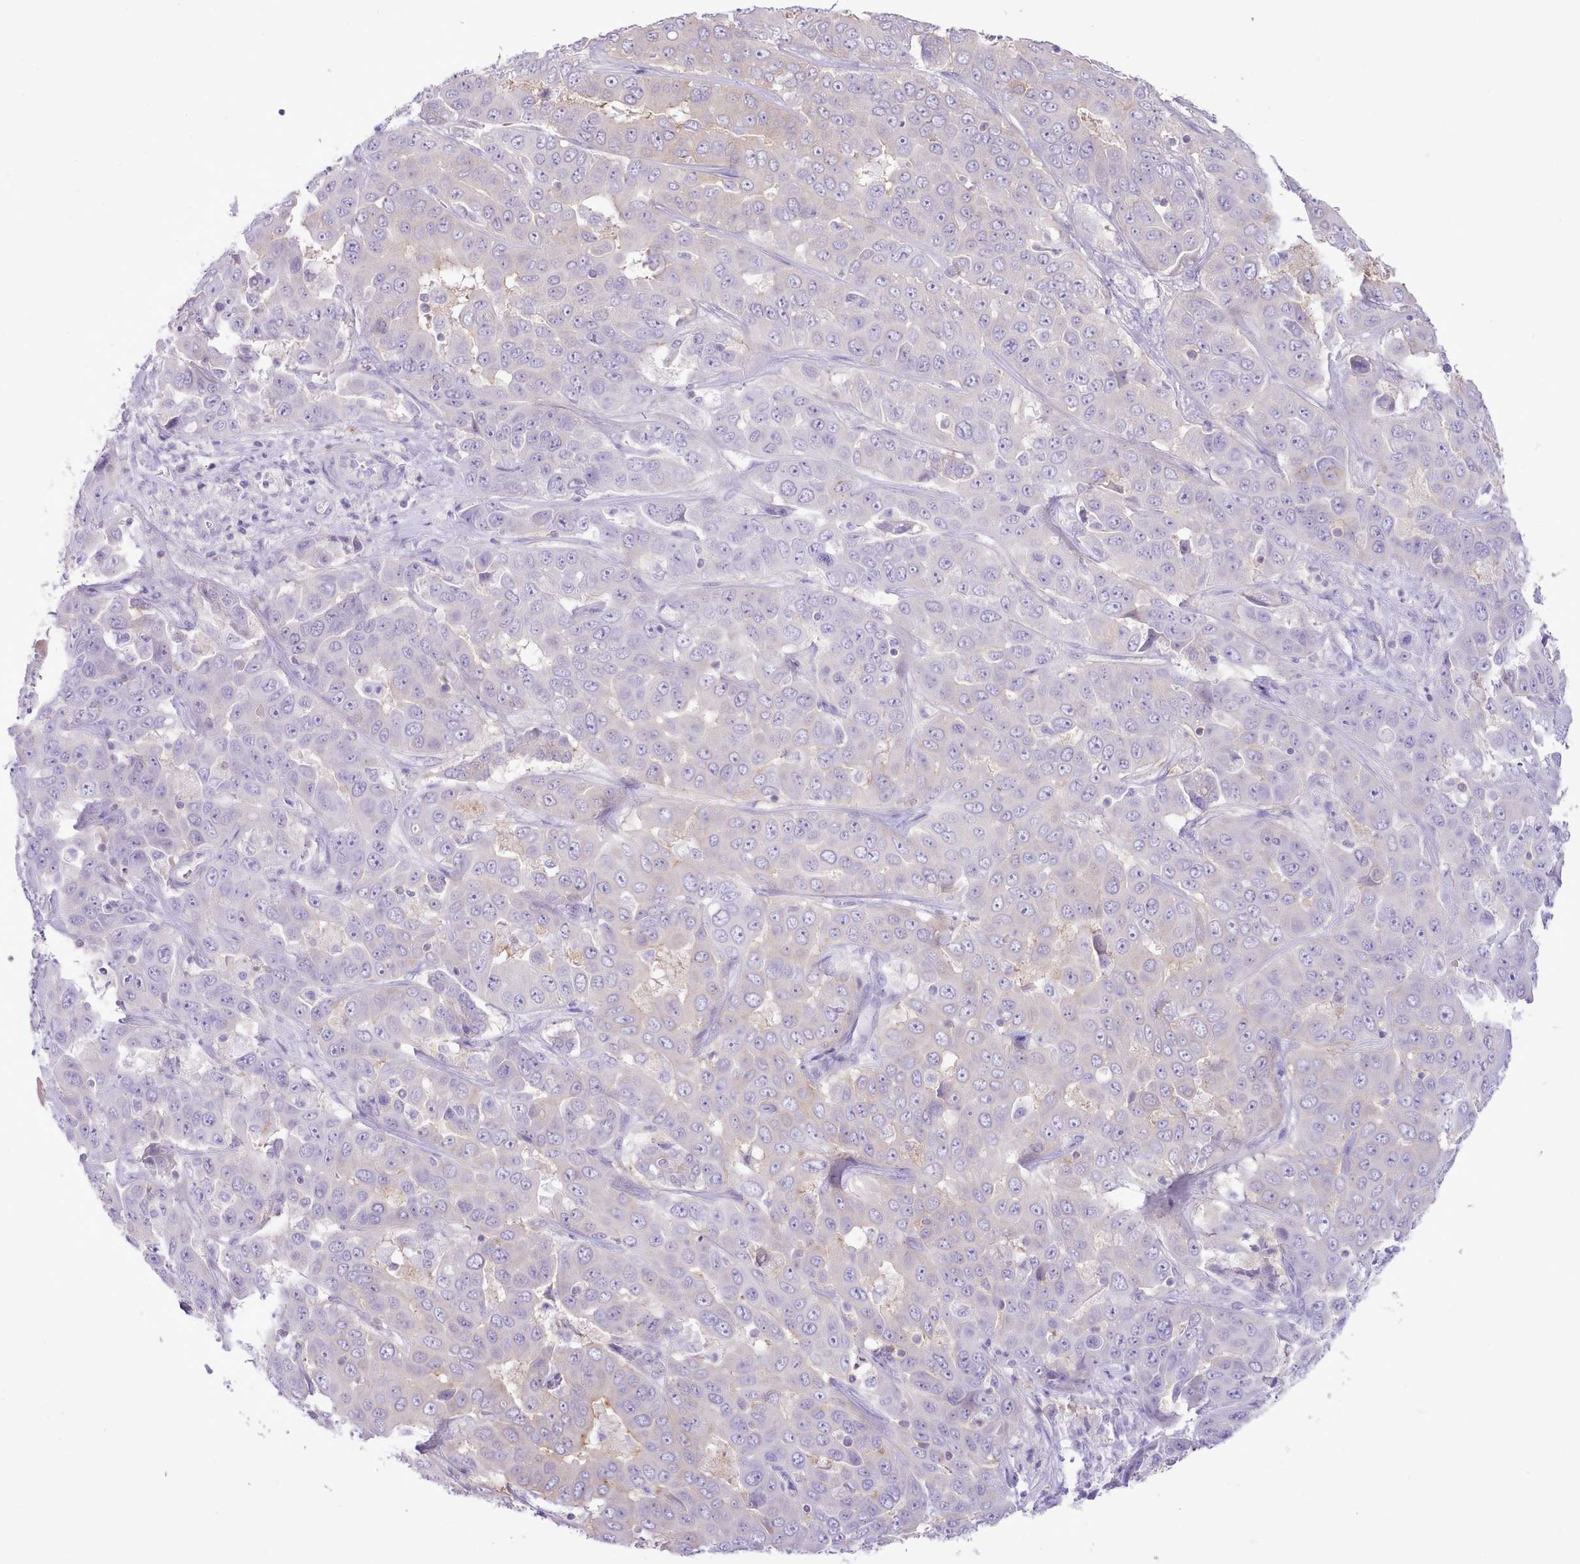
{"staining": {"intensity": "negative", "quantity": "none", "location": "none"}, "tissue": "liver cancer", "cell_type": "Tumor cells", "image_type": "cancer", "snomed": [{"axis": "morphology", "description": "Cholangiocarcinoma"}, {"axis": "topography", "description": "Liver"}], "caption": "Human liver cholangiocarcinoma stained for a protein using IHC shows no staining in tumor cells.", "gene": "MDFI", "patient": {"sex": "female", "age": 52}}